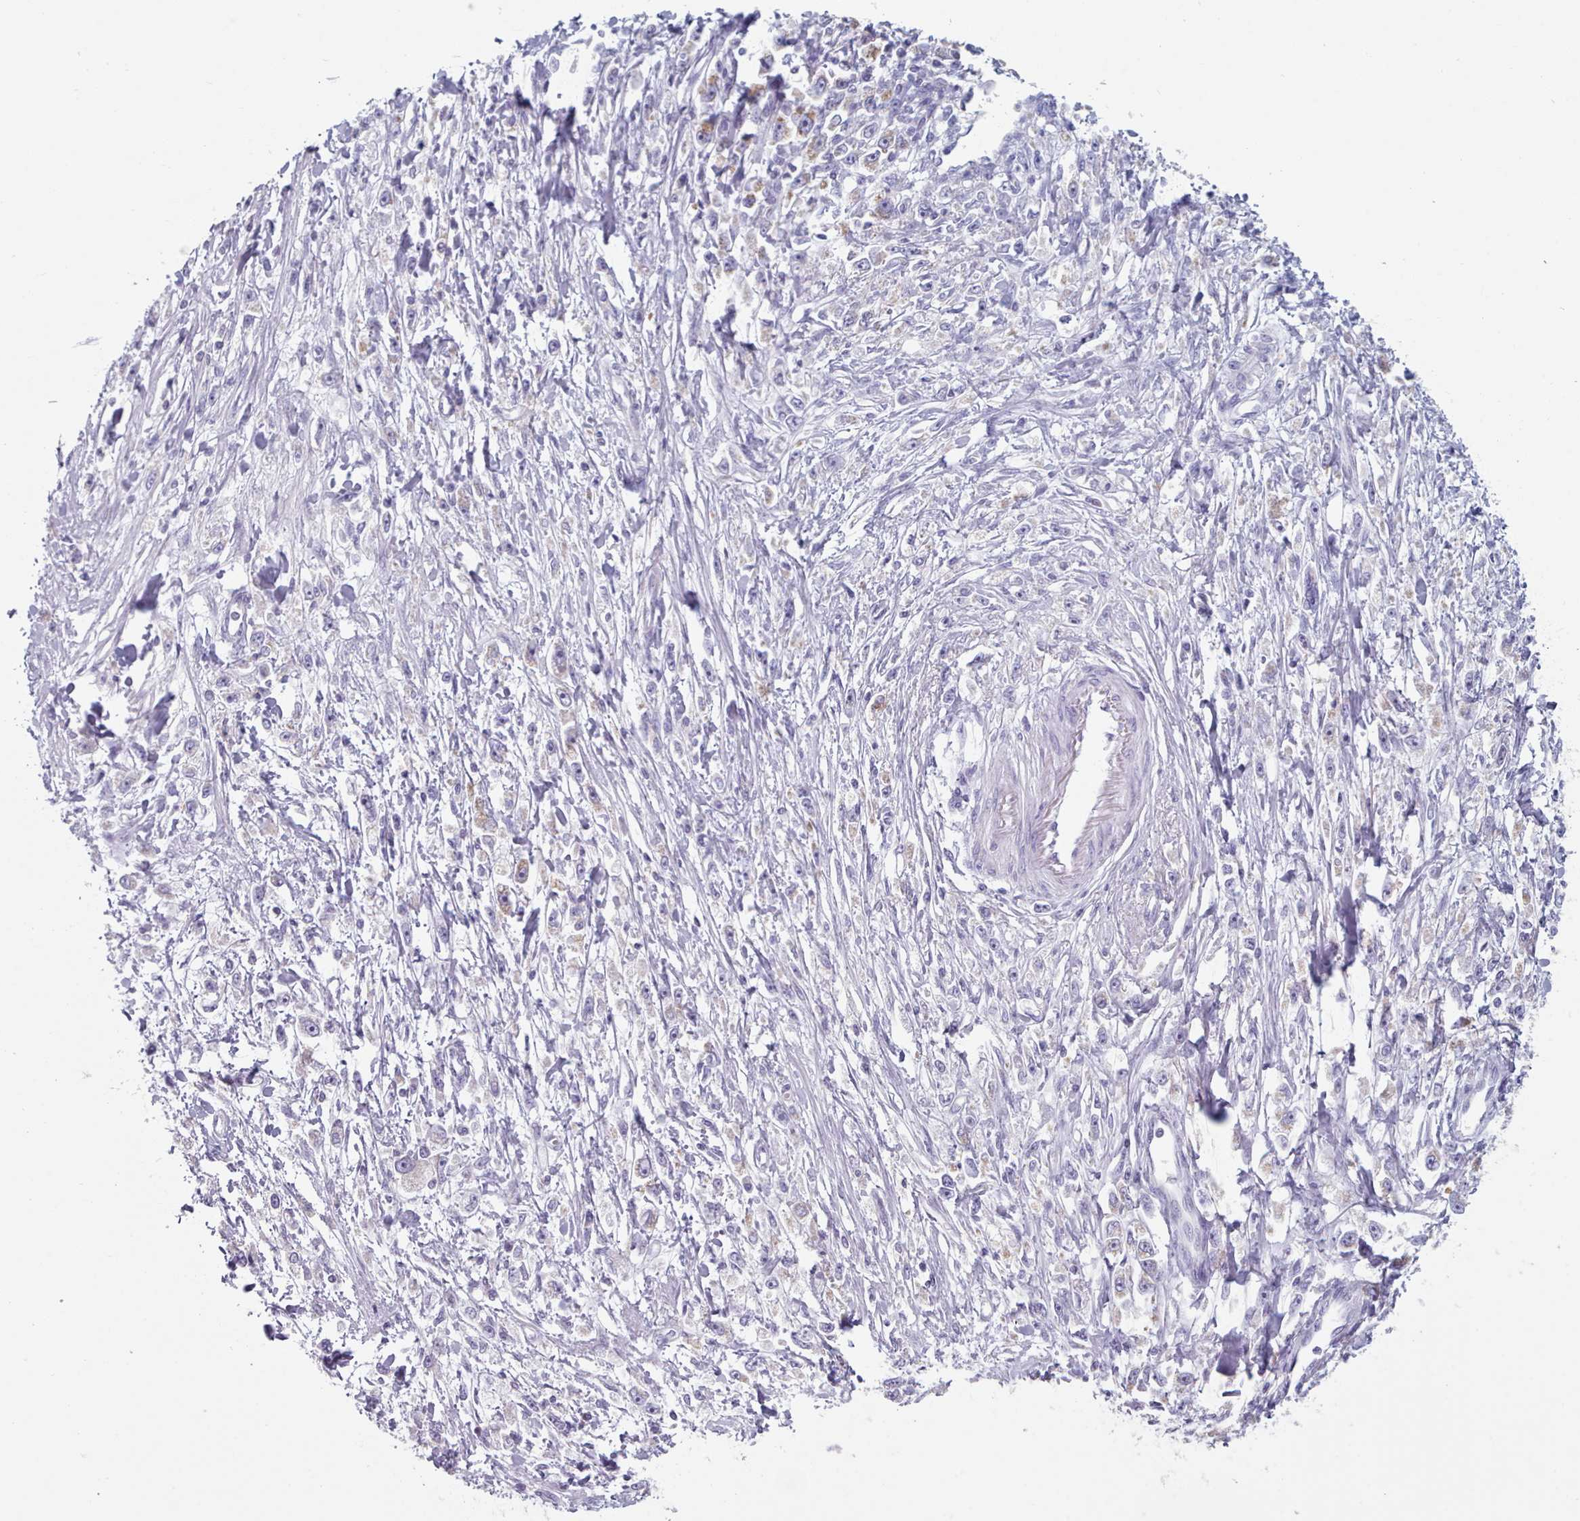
{"staining": {"intensity": "negative", "quantity": "none", "location": "none"}, "tissue": "stomach cancer", "cell_type": "Tumor cells", "image_type": "cancer", "snomed": [{"axis": "morphology", "description": "Adenocarcinoma, NOS"}, {"axis": "topography", "description": "Stomach"}], "caption": "The micrograph exhibits no staining of tumor cells in adenocarcinoma (stomach). (Immunohistochemistry (ihc), brightfield microscopy, high magnification).", "gene": "FAM170B", "patient": {"sex": "female", "age": 59}}